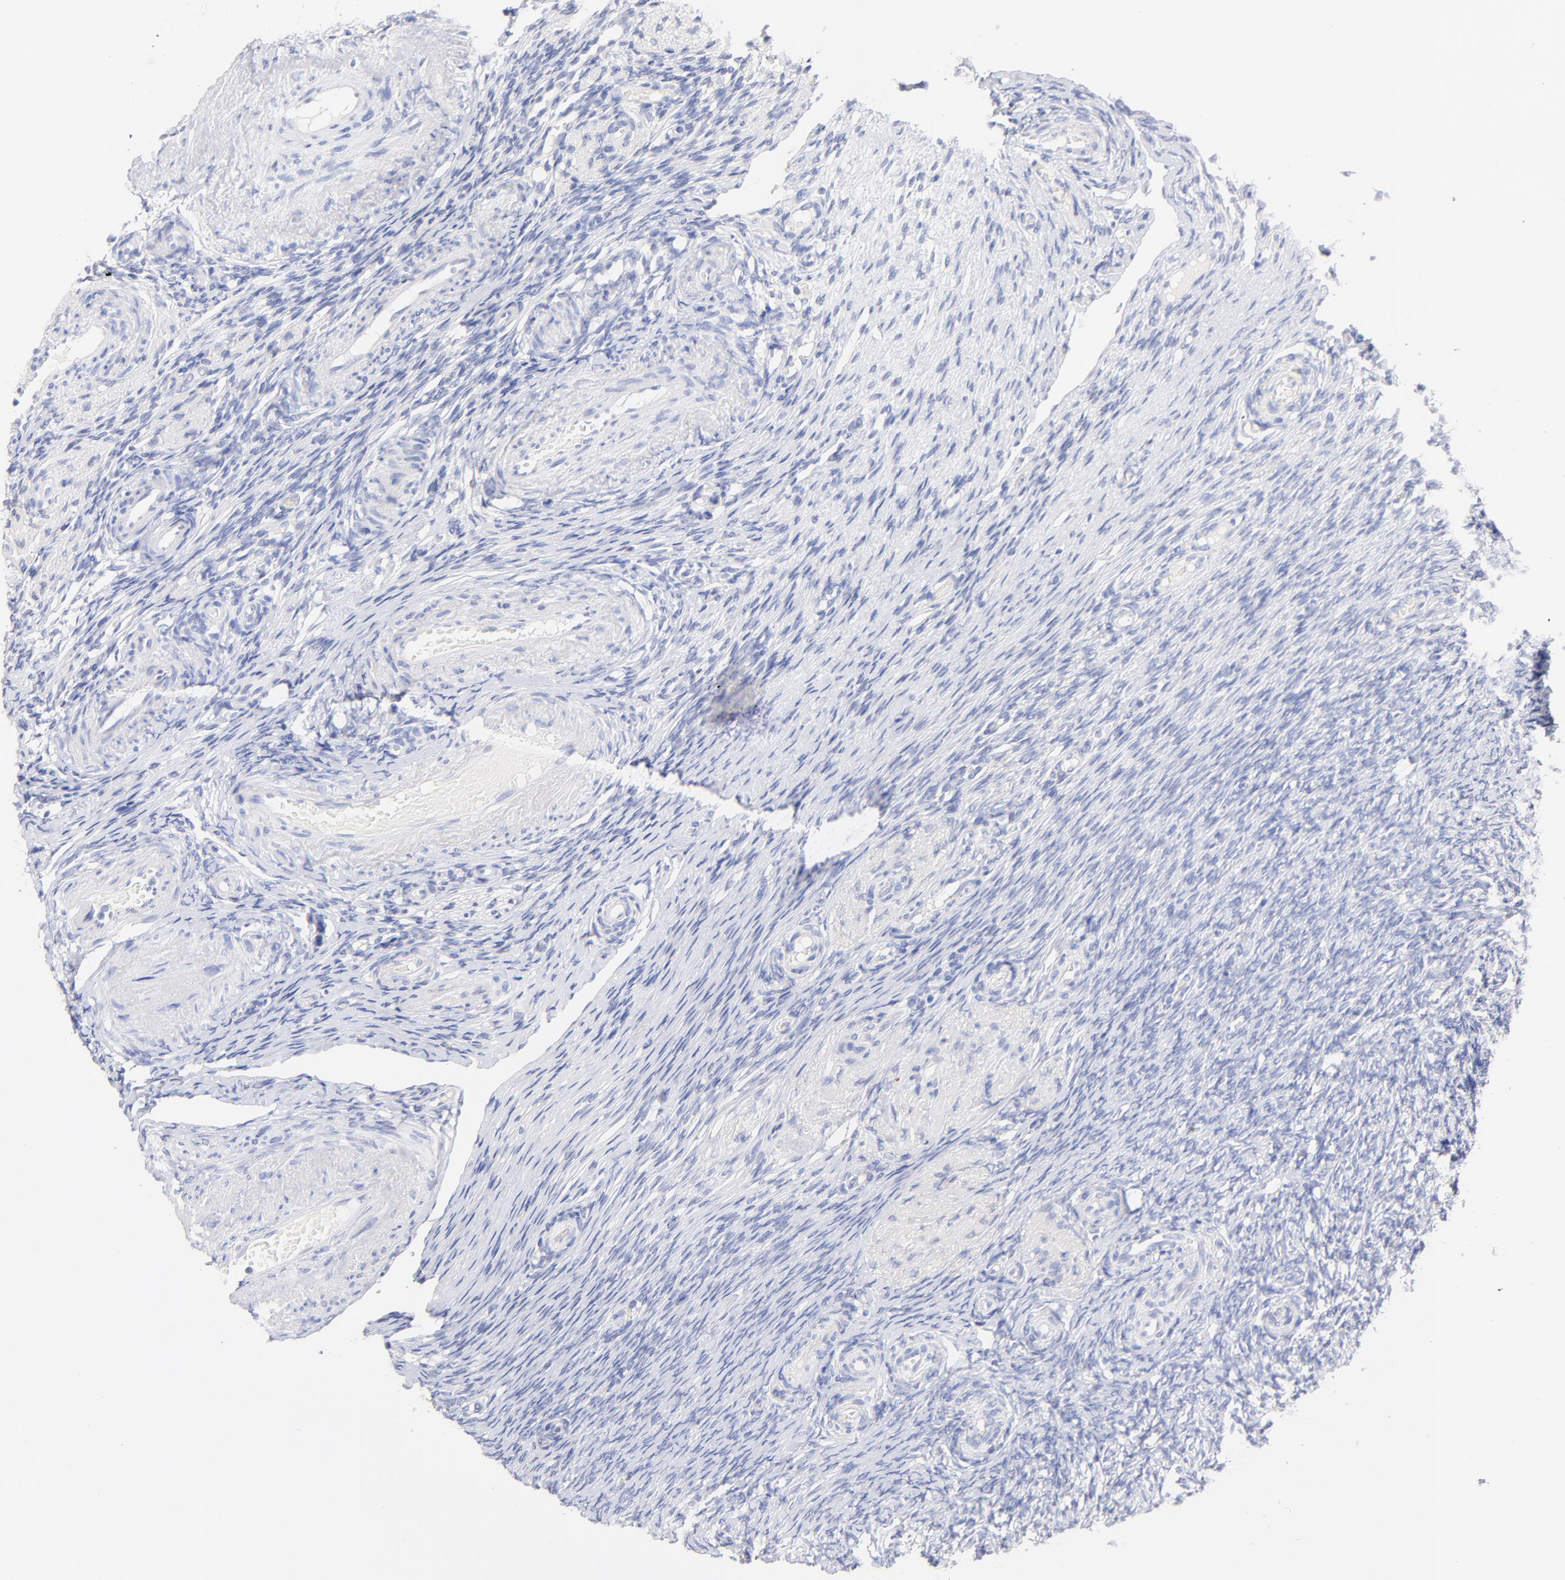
{"staining": {"intensity": "negative", "quantity": "none", "location": "none"}, "tissue": "ovary", "cell_type": "Follicle cells", "image_type": "normal", "snomed": [{"axis": "morphology", "description": "Normal tissue, NOS"}, {"axis": "topography", "description": "Ovary"}], "caption": "This is an IHC photomicrograph of benign ovary. There is no positivity in follicle cells.", "gene": "CFAP57", "patient": {"sex": "female", "age": 60}}